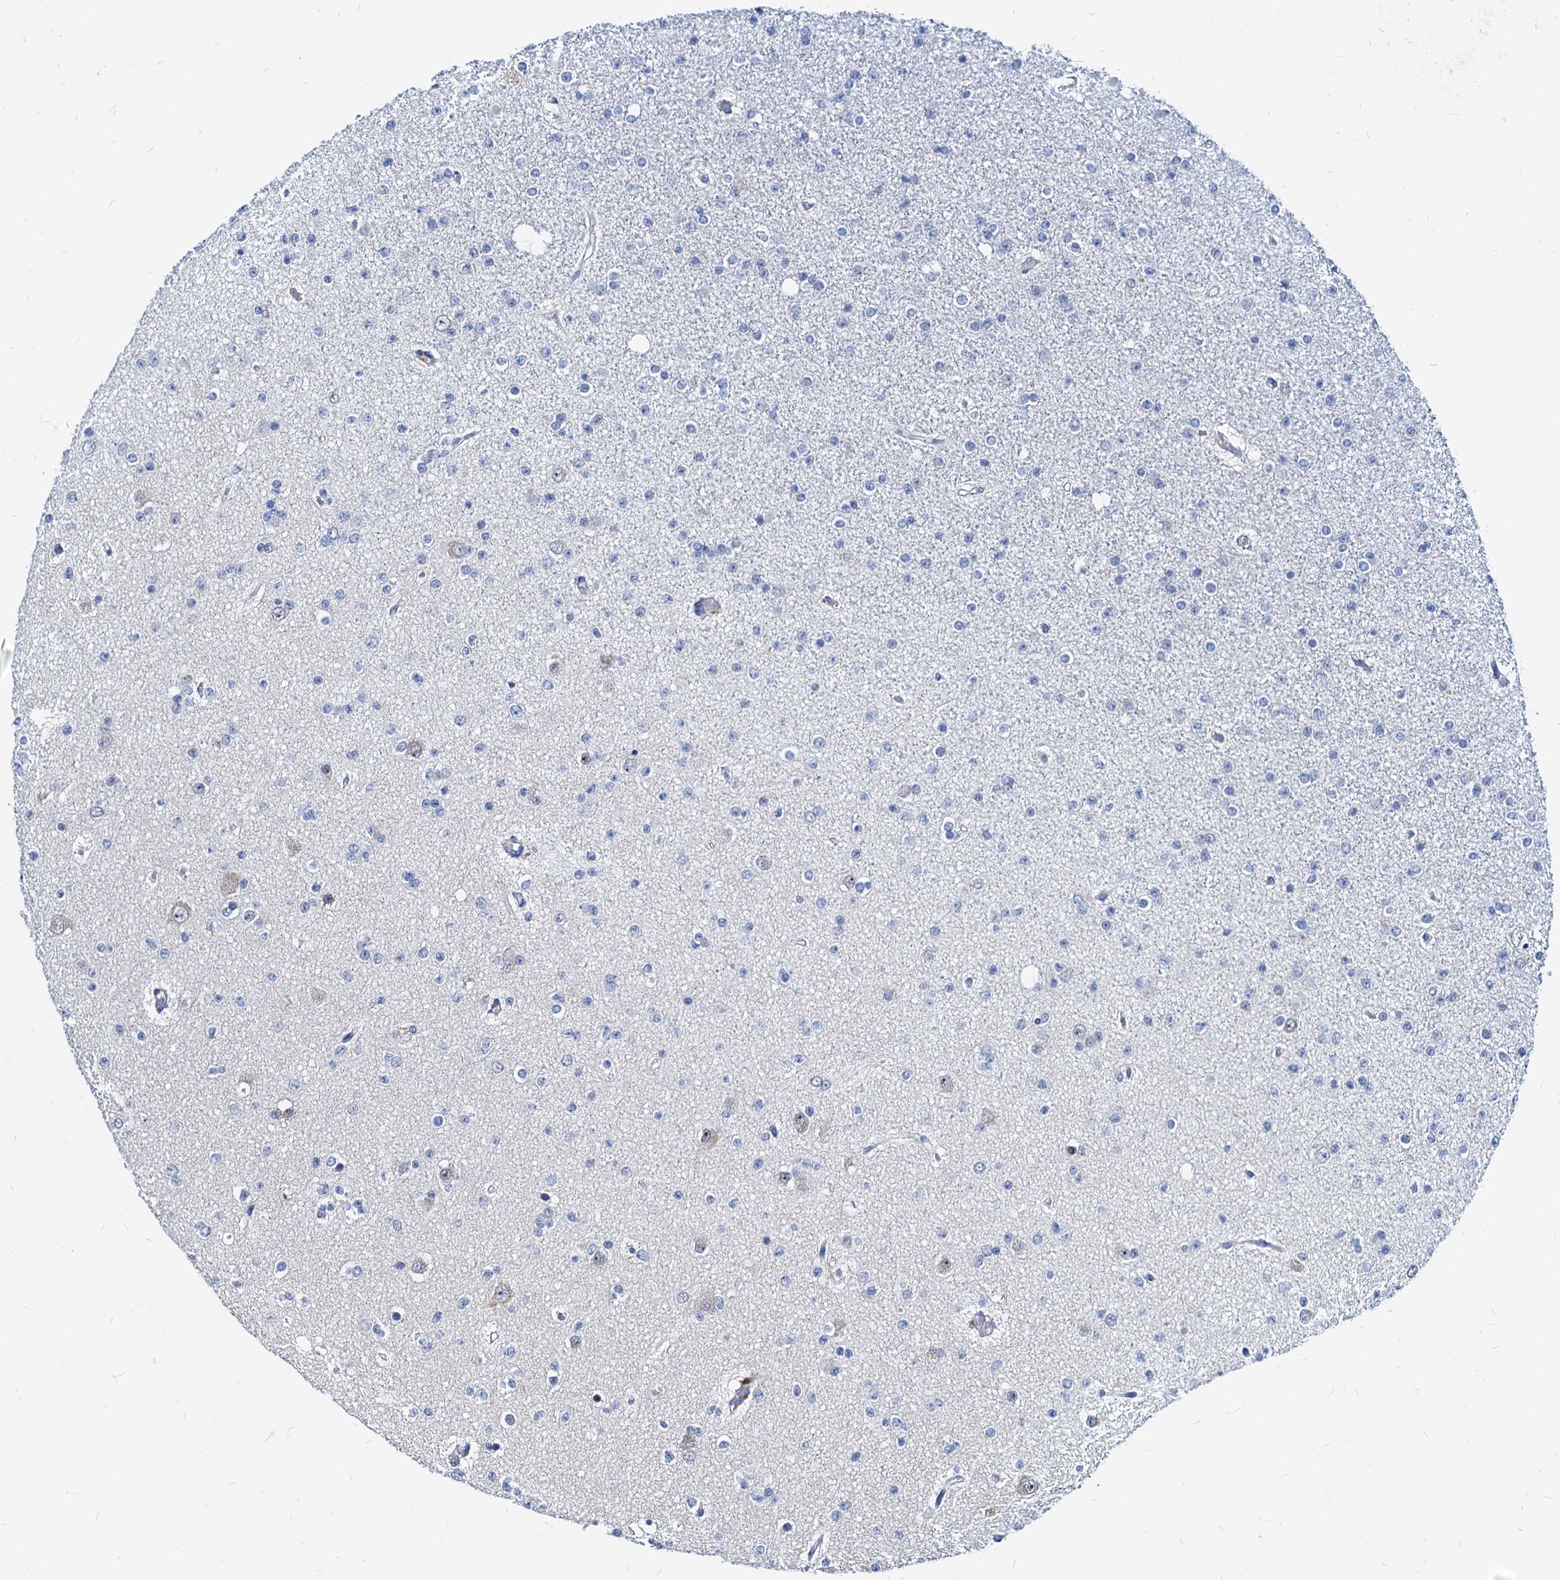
{"staining": {"intensity": "negative", "quantity": "none", "location": "none"}, "tissue": "glioma", "cell_type": "Tumor cells", "image_type": "cancer", "snomed": [{"axis": "morphology", "description": "Glioma, malignant, Low grade"}, {"axis": "topography", "description": "Brain"}], "caption": "The image exhibits no staining of tumor cells in low-grade glioma (malignant).", "gene": "HSF2", "patient": {"sex": "female", "age": 22}}